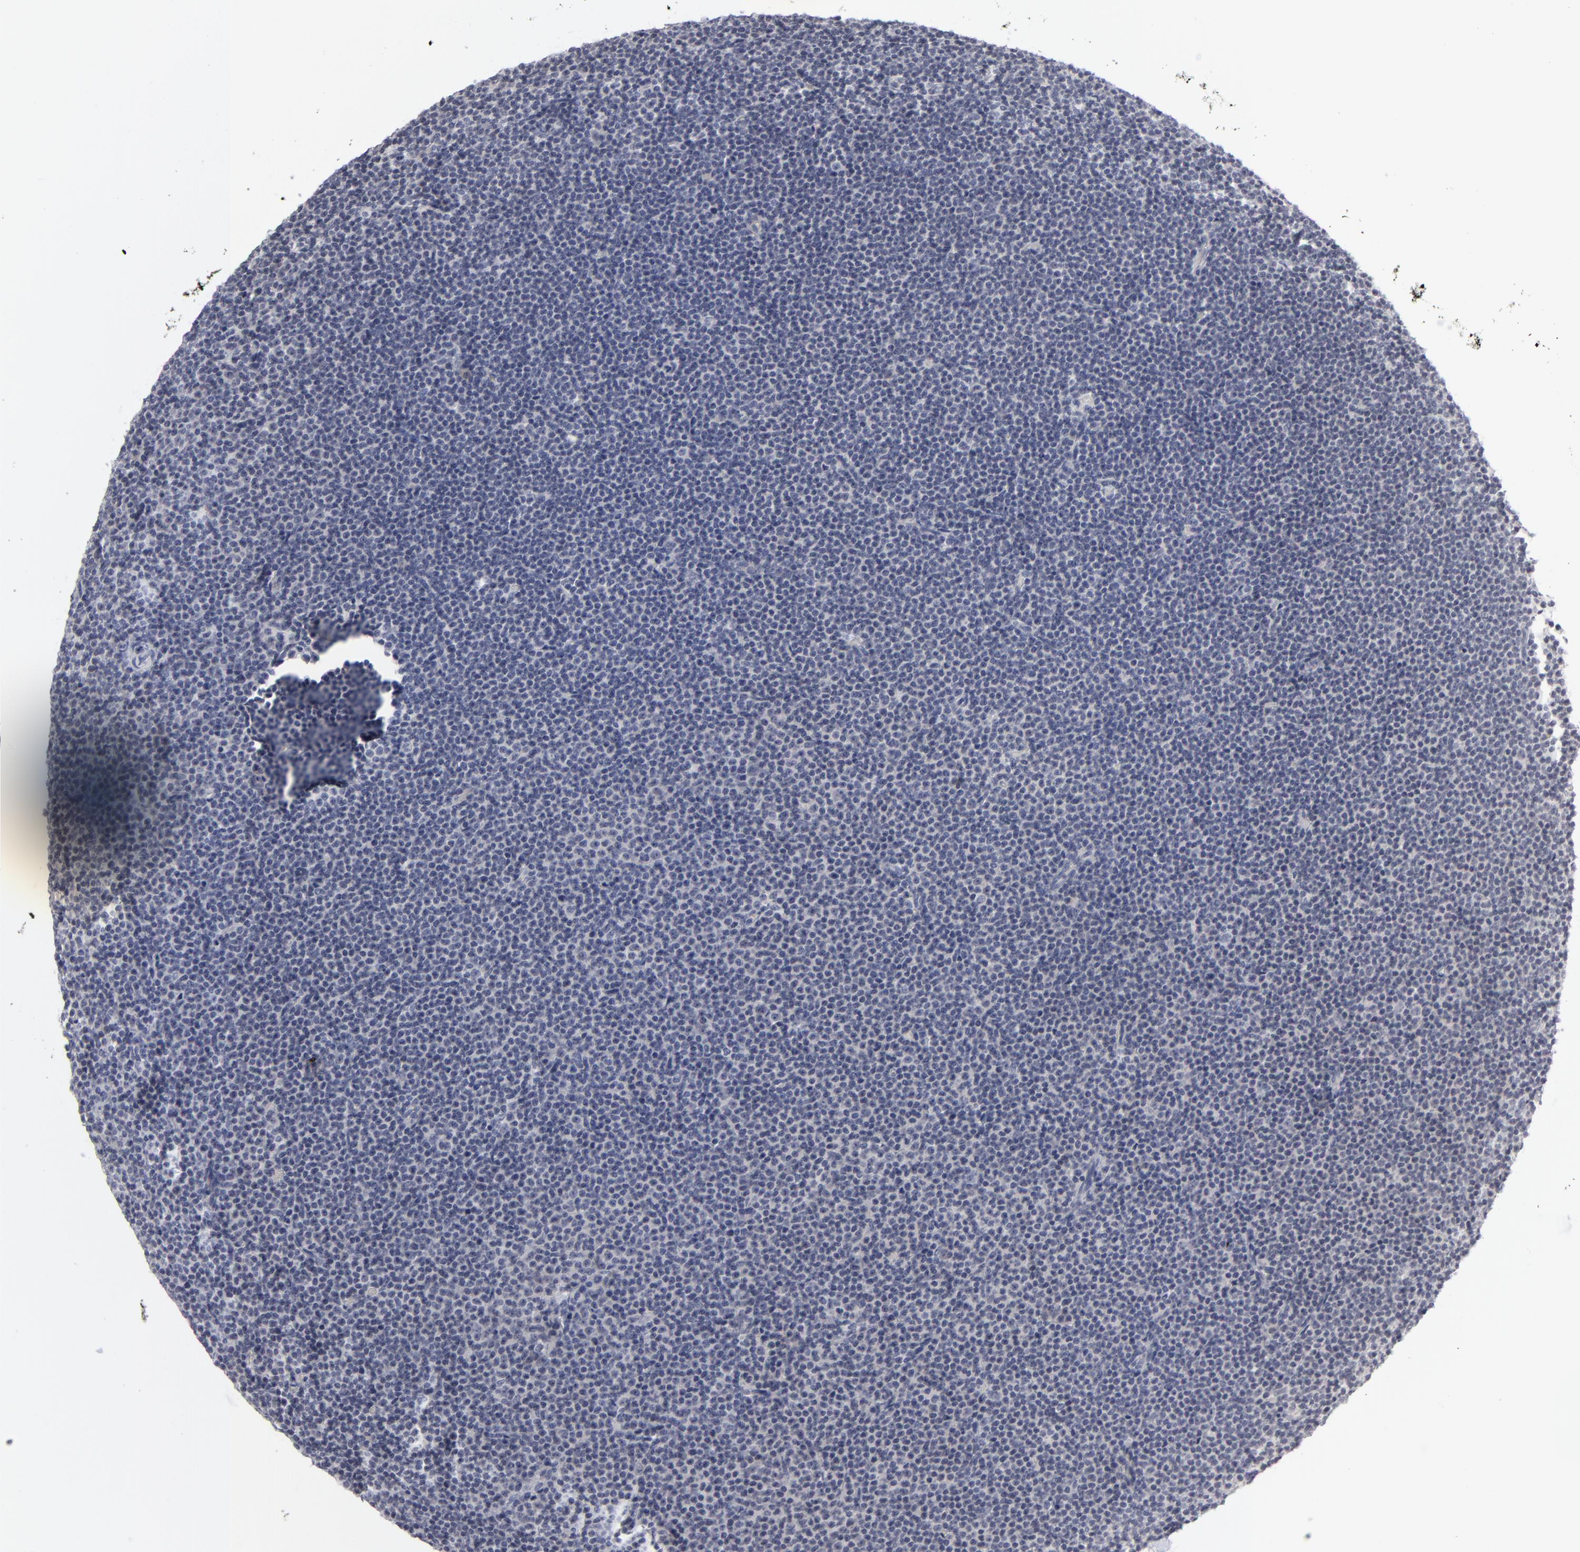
{"staining": {"intensity": "negative", "quantity": "none", "location": "none"}, "tissue": "lymphoma", "cell_type": "Tumor cells", "image_type": "cancer", "snomed": [{"axis": "morphology", "description": "Malignant lymphoma, non-Hodgkin's type, Low grade"}, {"axis": "topography", "description": "Lymph node"}], "caption": "Immunohistochemistry image of neoplastic tissue: lymphoma stained with DAB (3,3'-diaminobenzidine) displays no significant protein staining in tumor cells. (Brightfield microscopy of DAB immunohistochemistry at high magnification).", "gene": "KIAA1210", "patient": {"sex": "female", "age": 69}}